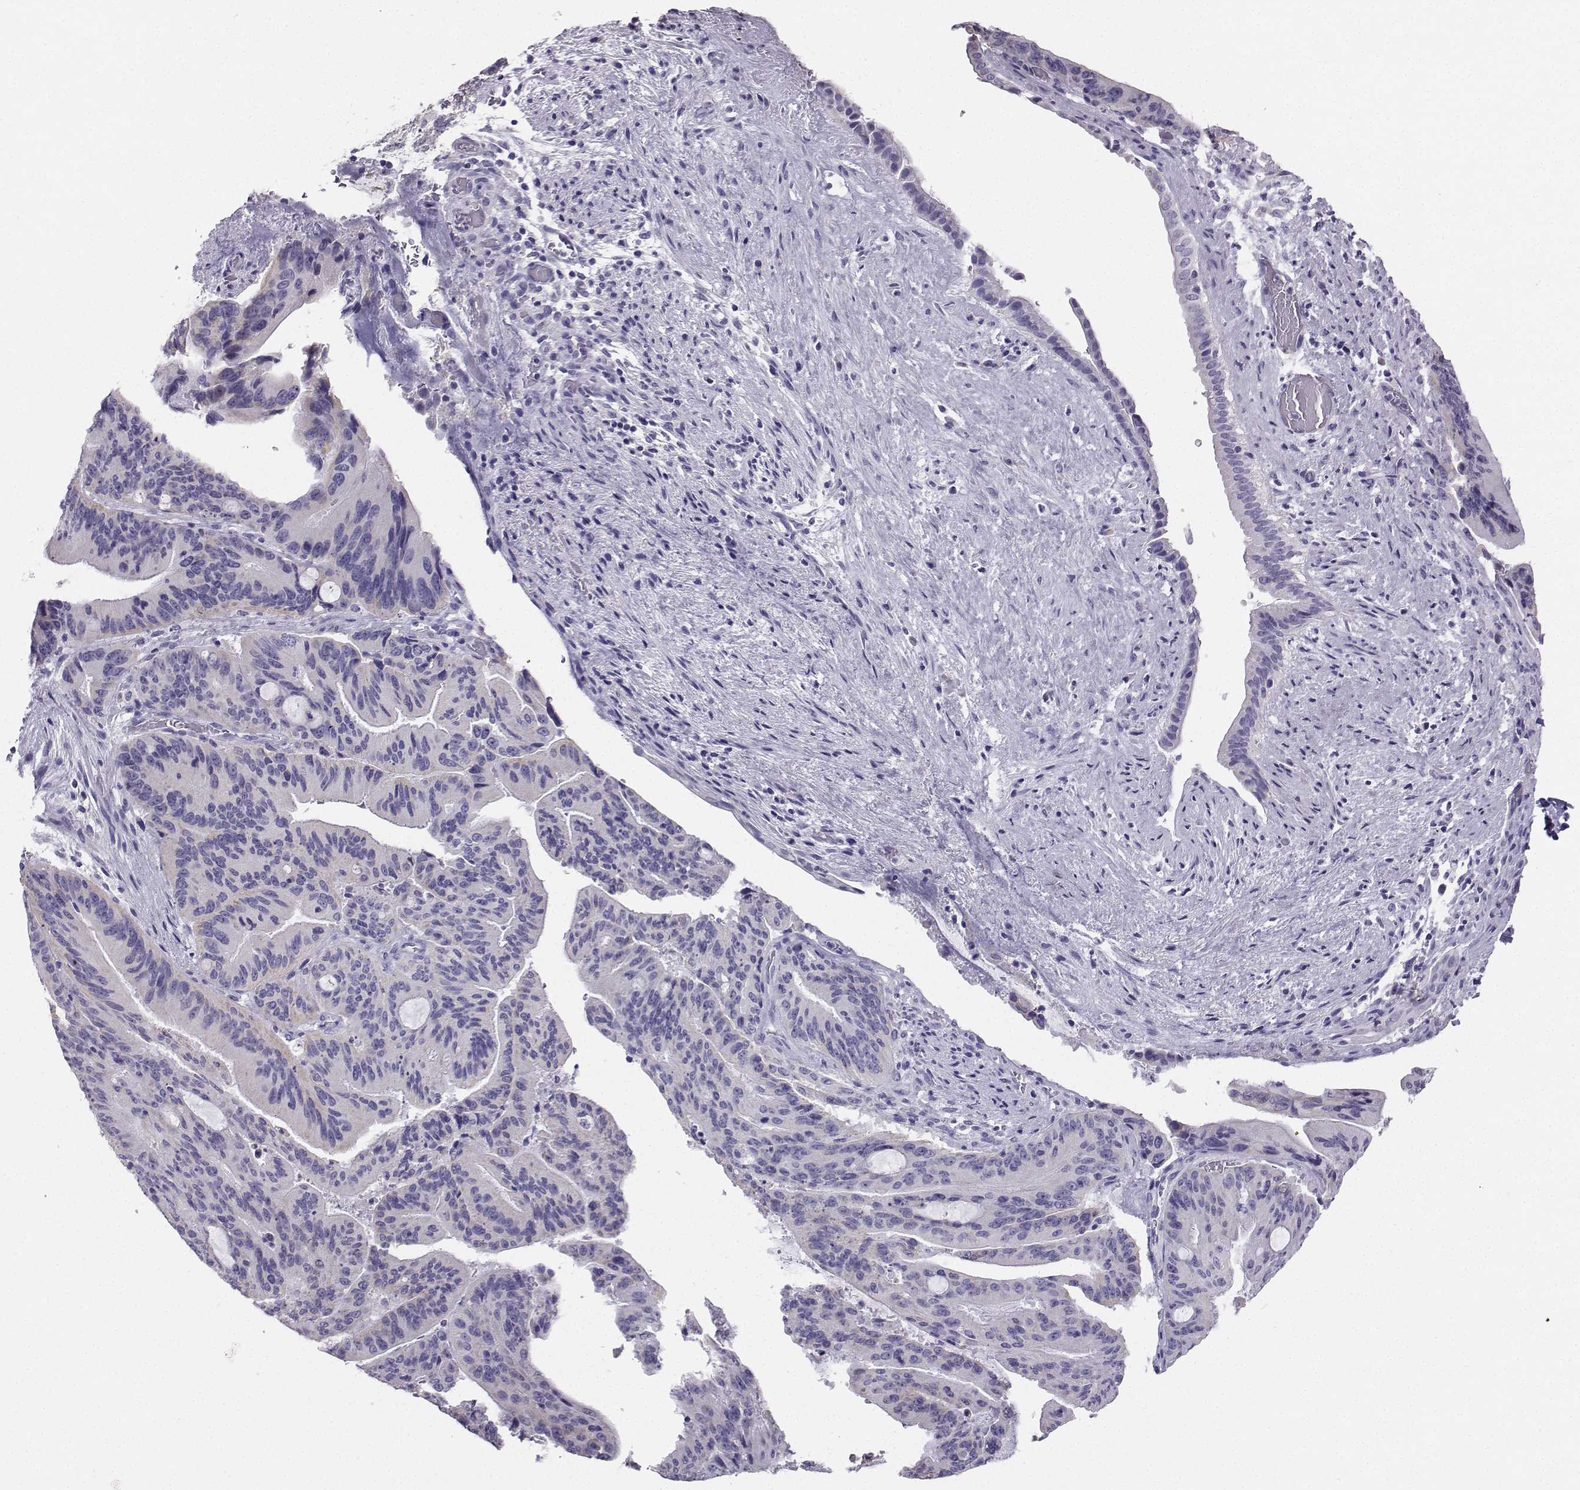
{"staining": {"intensity": "negative", "quantity": "none", "location": "none"}, "tissue": "liver cancer", "cell_type": "Tumor cells", "image_type": "cancer", "snomed": [{"axis": "morphology", "description": "Cholangiocarcinoma"}, {"axis": "topography", "description": "Liver"}], "caption": "The IHC histopathology image has no significant expression in tumor cells of cholangiocarcinoma (liver) tissue.", "gene": "AVP", "patient": {"sex": "female", "age": 73}}